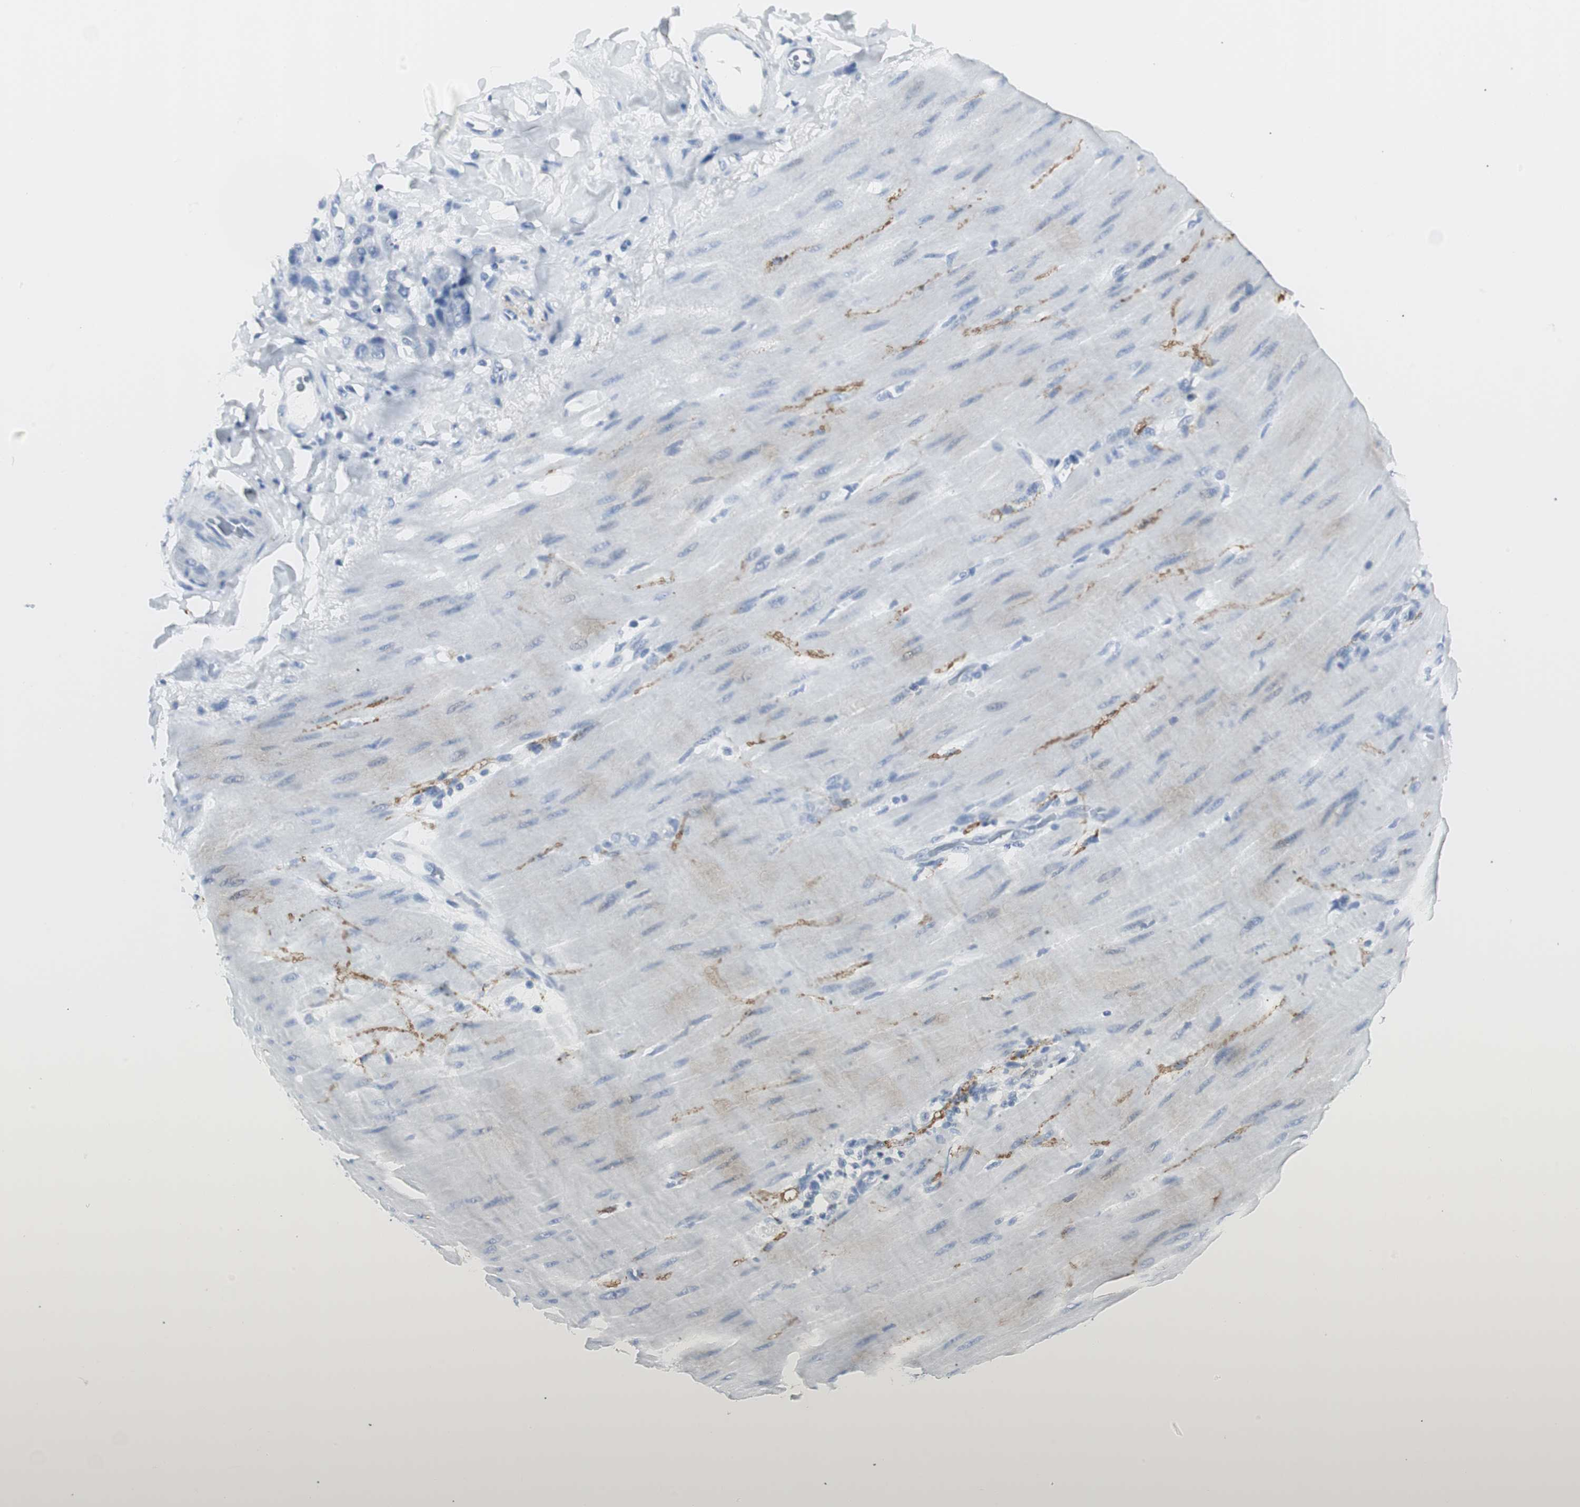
{"staining": {"intensity": "negative", "quantity": "none", "location": "none"}, "tissue": "stomach cancer", "cell_type": "Tumor cells", "image_type": "cancer", "snomed": [{"axis": "morphology", "description": "Adenocarcinoma, NOS"}, {"axis": "topography", "description": "Stomach"}], "caption": "Protein analysis of stomach cancer (adenocarcinoma) shows no significant staining in tumor cells.", "gene": "GAP43", "patient": {"sex": "male", "age": 82}}